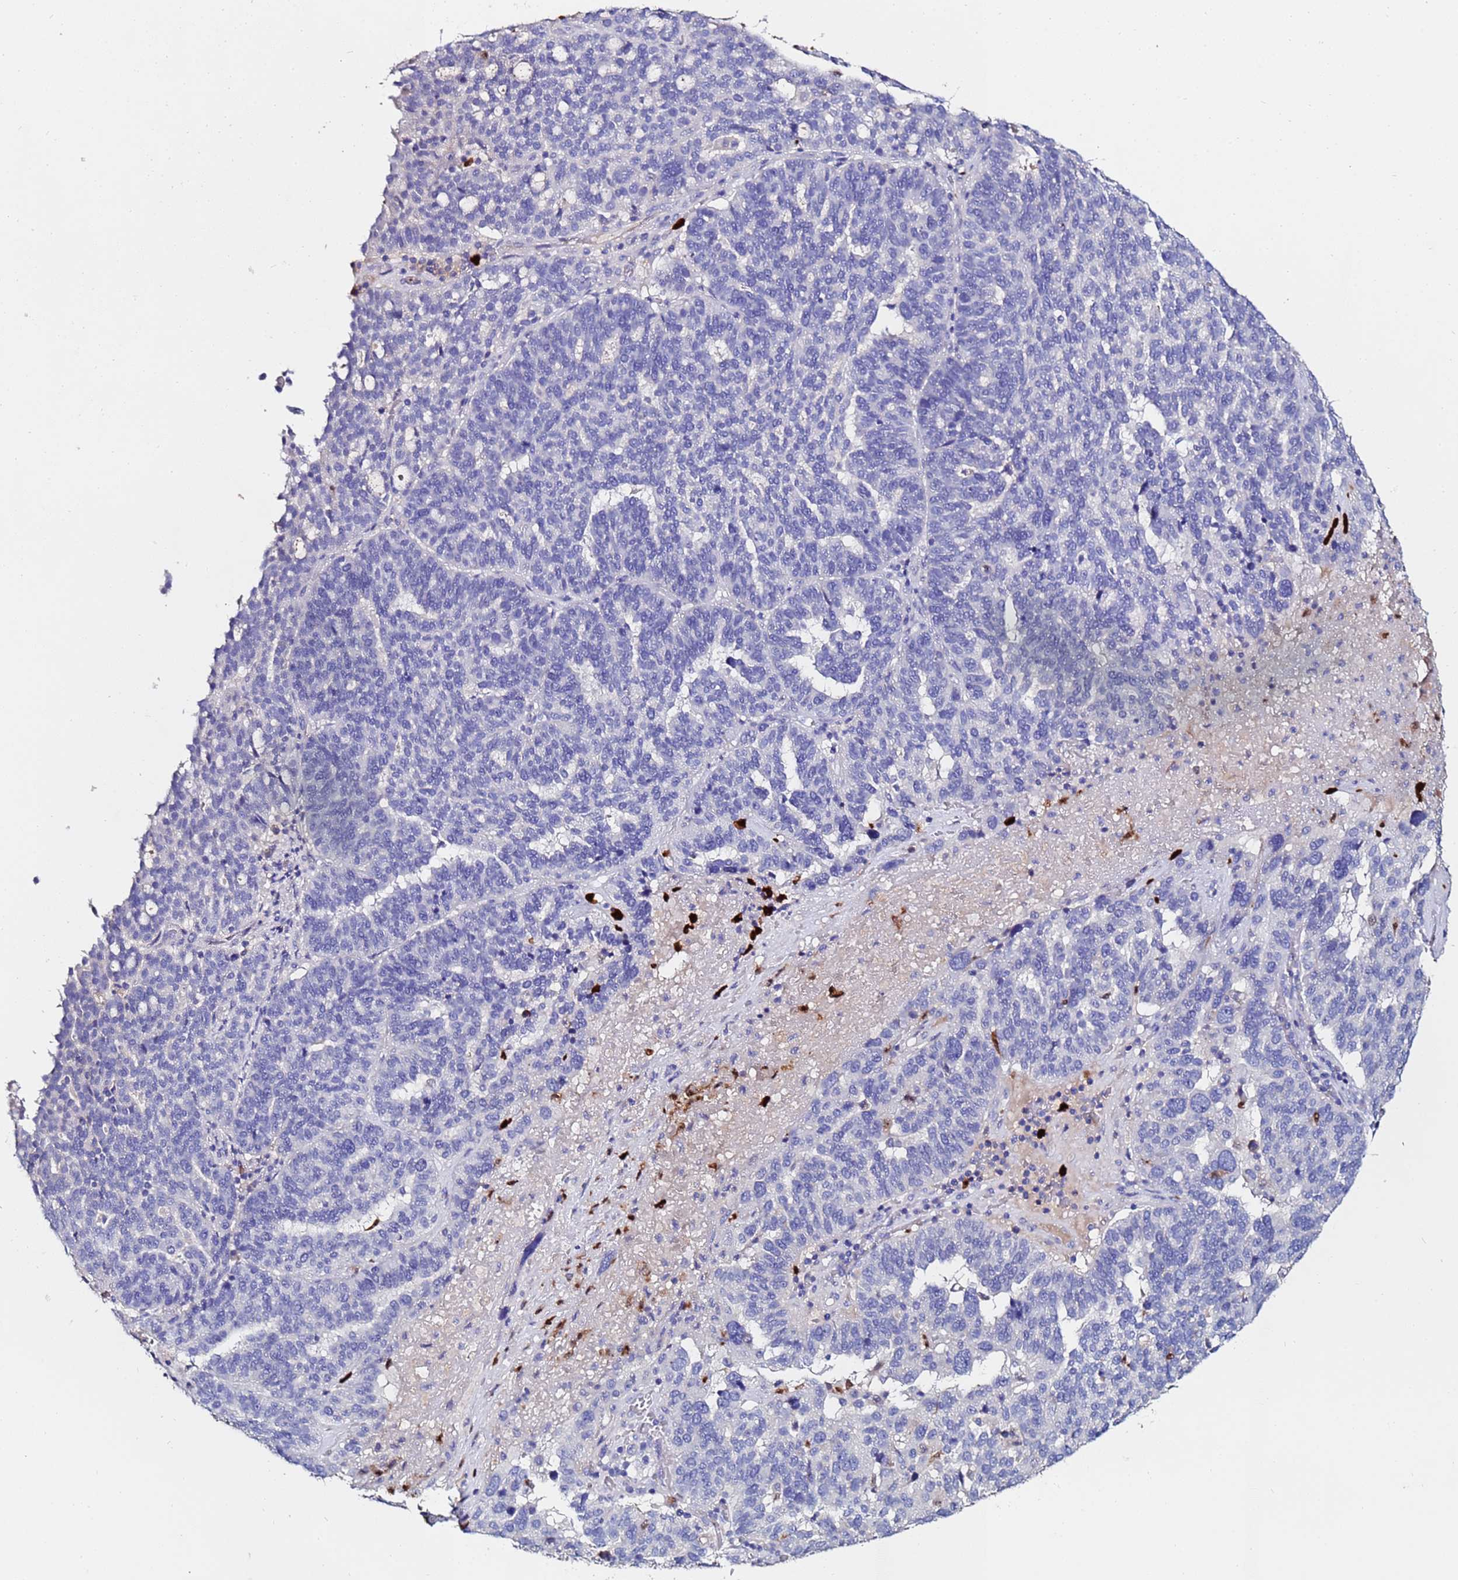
{"staining": {"intensity": "negative", "quantity": "none", "location": "none"}, "tissue": "ovarian cancer", "cell_type": "Tumor cells", "image_type": "cancer", "snomed": [{"axis": "morphology", "description": "Cystadenocarcinoma, serous, NOS"}, {"axis": "topography", "description": "Ovary"}], "caption": "A high-resolution micrograph shows immunohistochemistry (IHC) staining of ovarian cancer, which exhibits no significant positivity in tumor cells.", "gene": "TUBAL3", "patient": {"sex": "female", "age": 59}}